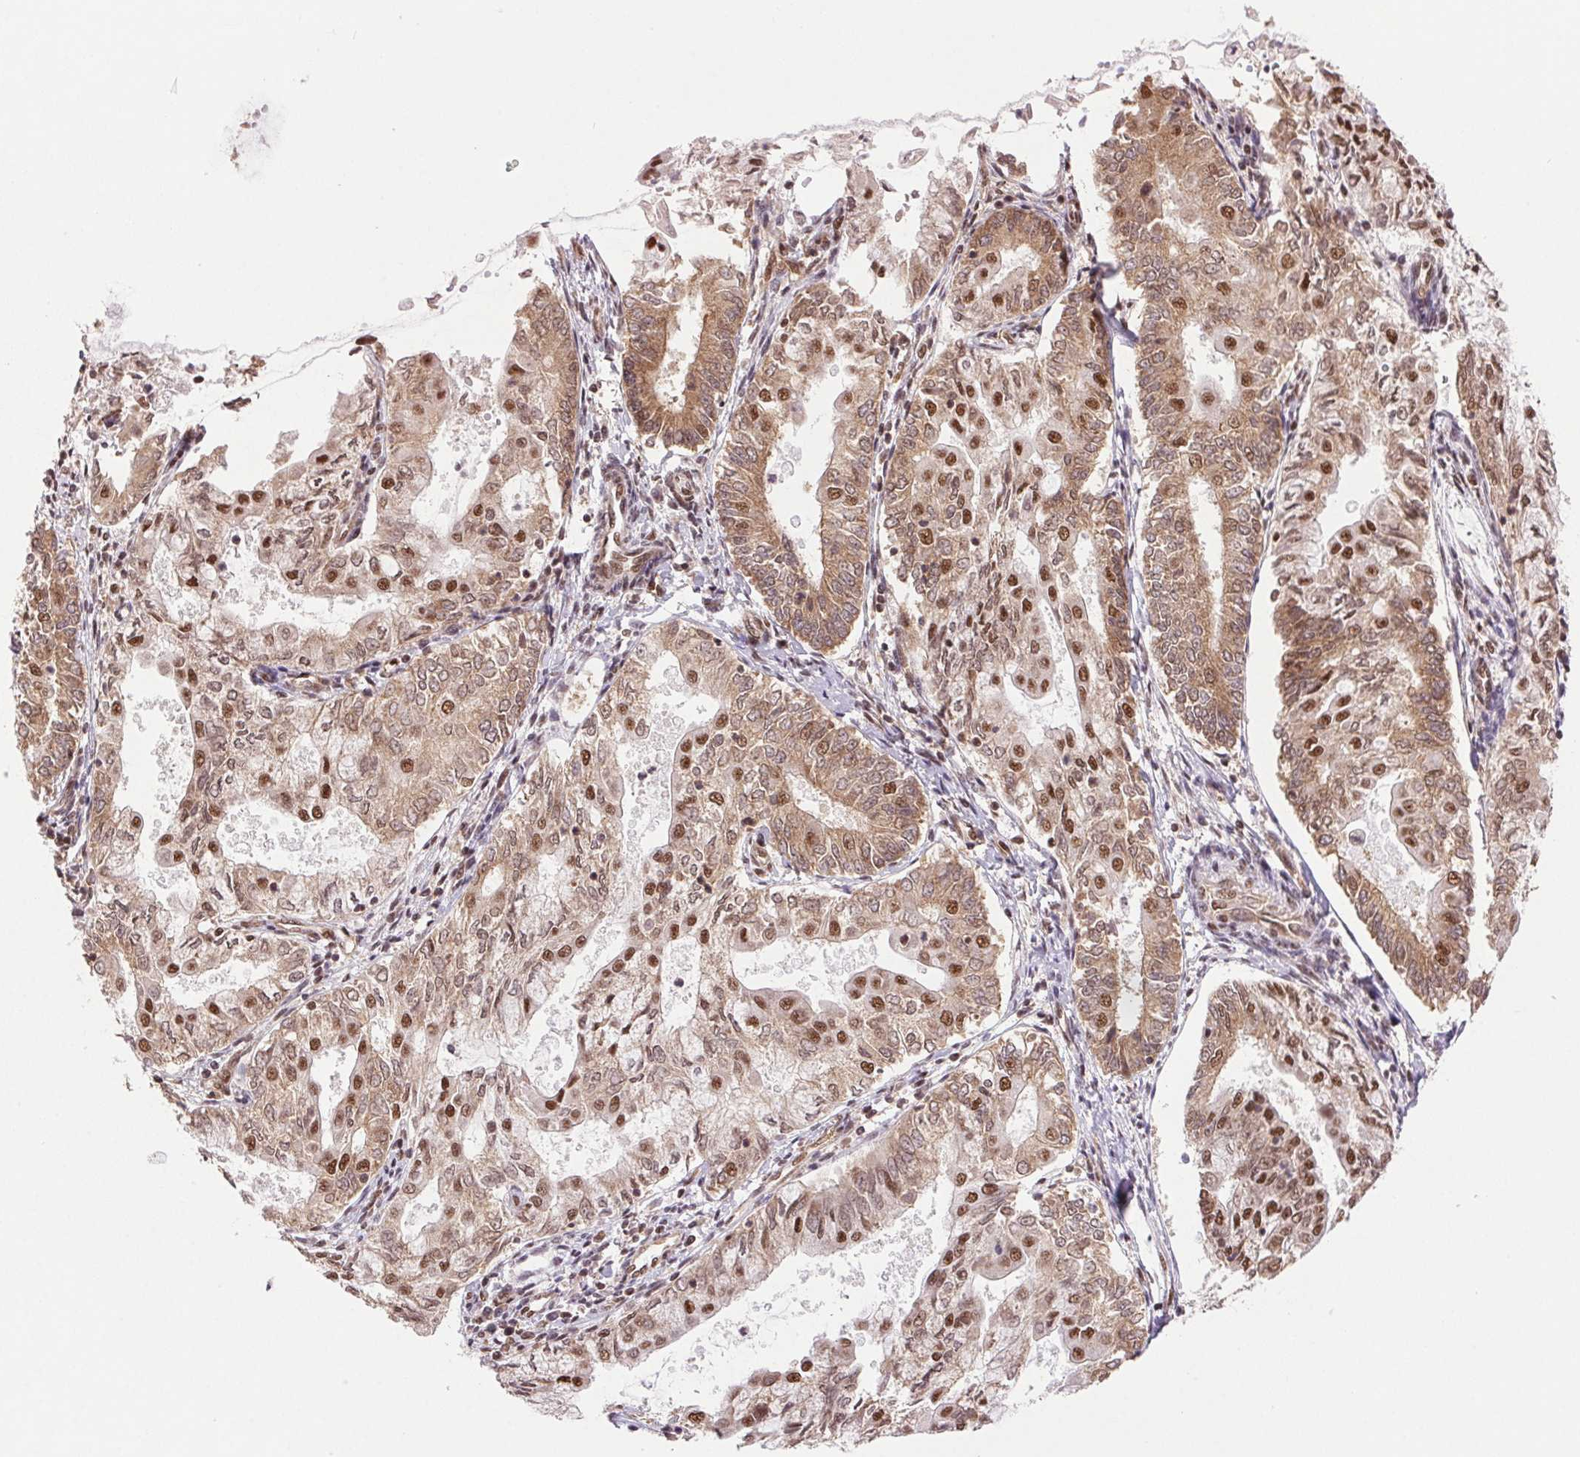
{"staining": {"intensity": "moderate", "quantity": "25%-75%", "location": "cytoplasmic/membranous,nuclear"}, "tissue": "endometrial cancer", "cell_type": "Tumor cells", "image_type": "cancer", "snomed": [{"axis": "morphology", "description": "Adenocarcinoma, NOS"}, {"axis": "topography", "description": "Endometrium"}], "caption": "Moderate cytoplasmic/membranous and nuclear expression is appreciated in about 25%-75% of tumor cells in endometrial cancer (adenocarcinoma). (DAB (3,3'-diaminobenzidine) IHC with brightfield microscopy, high magnification).", "gene": "ZNF207", "patient": {"sex": "female", "age": 68}}